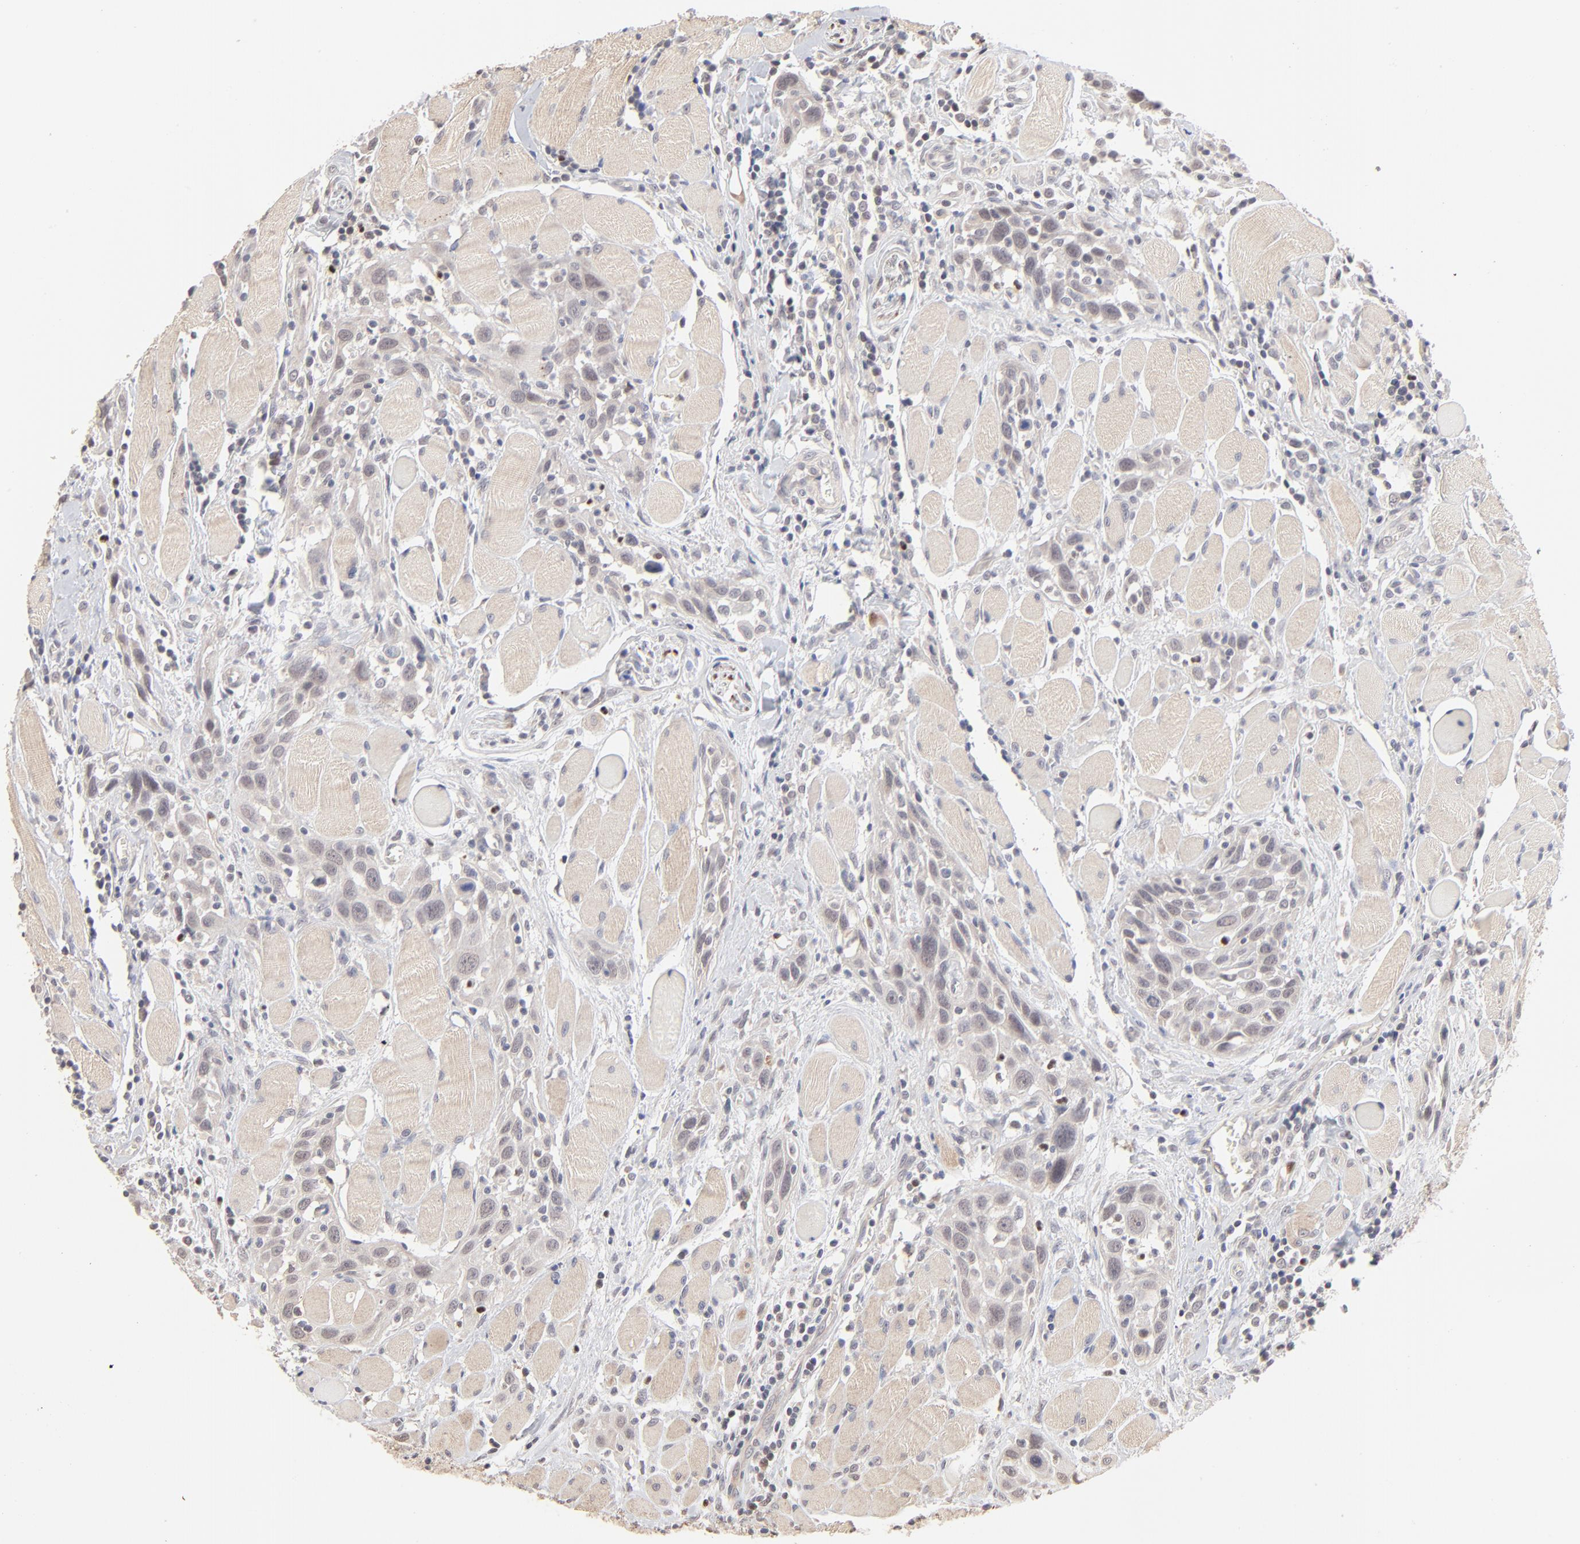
{"staining": {"intensity": "weak", "quantity": "25%-75%", "location": "cytoplasmic/membranous,nuclear"}, "tissue": "head and neck cancer", "cell_type": "Tumor cells", "image_type": "cancer", "snomed": [{"axis": "morphology", "description": "Squamous cell carcinoma, NOS"}, {"axis": "topography", "description": "Oral tissue"}, {"axis": "topography", "description": "Head-Neck"}], "caption": "Protein staining of squamous cell carcinoma (head and neck) tissue exhibits weak cytoplasmic/membranous and nuclear staining in approximately 25%-75% of tumor cells. Using DAB (brown) and hematoxylin (blue) stains, captured at high magnification using brightfield microscopy.", "gene": "MSL2", "patient": {"sex": "female", "age": 50}}